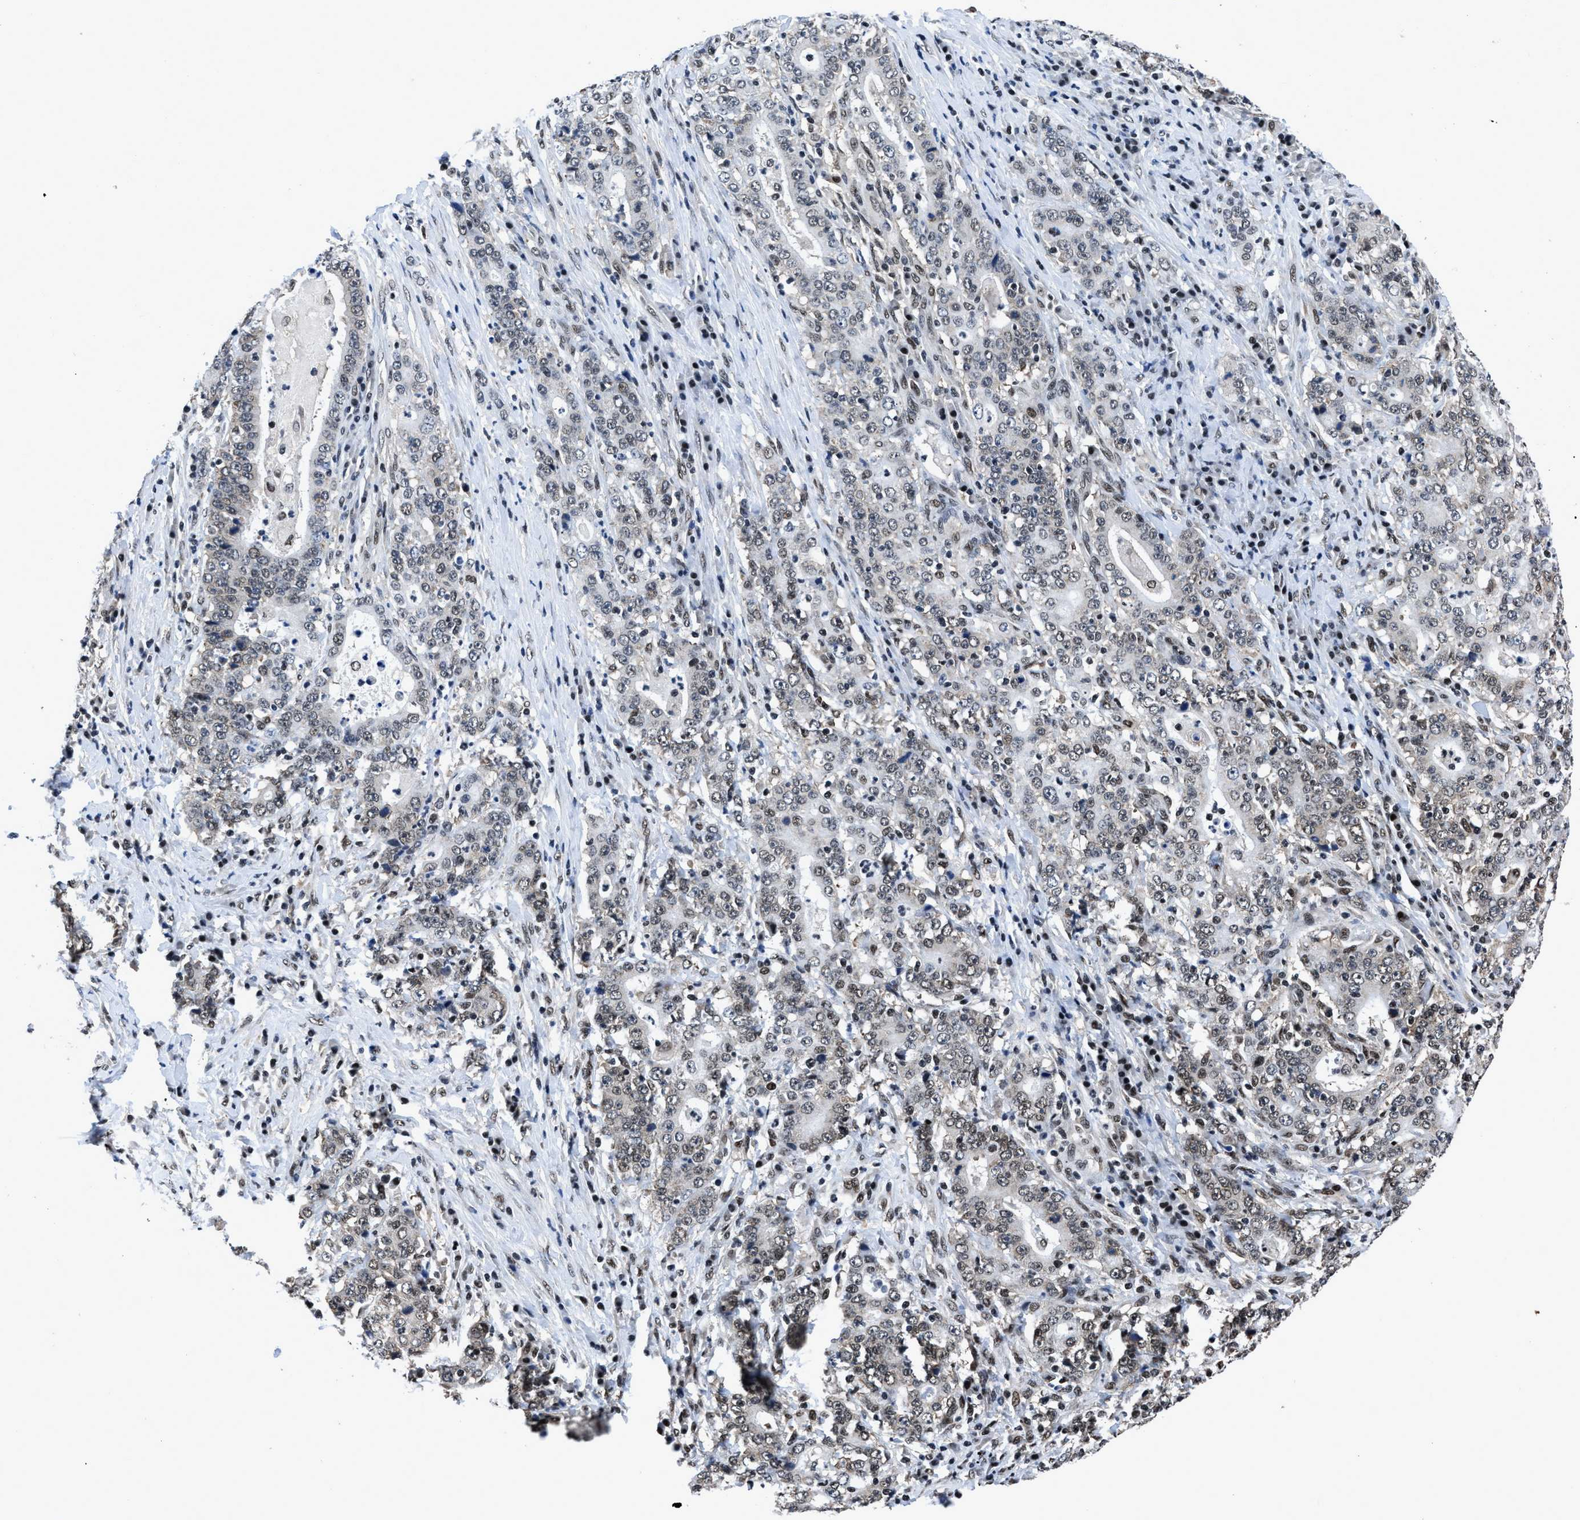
{"staining": {"intensity": "moderate", "quantity": "<25%", "location": "nuclear"}, "tissue": "stomach cancer", "cell_type": "Tumor cells", "image_type": "cancer", "snomed": [{"axis": "morphology", "description": "Normal tissue, NOS"}, {"axis": "morphology", "description": "Adenocarcinoma, NOS"}, {"axis": "topography", "description": "Stomach, upper"}, {"axis": "topography", "description": "Stomach"}], "caption": "Adenocarcinoma (stomach) stained with a protein marker demonstrates moderate staining in tumor cells.", "gene": "HNRNPH2", "patient": {"sex": "male", "age": 59}}